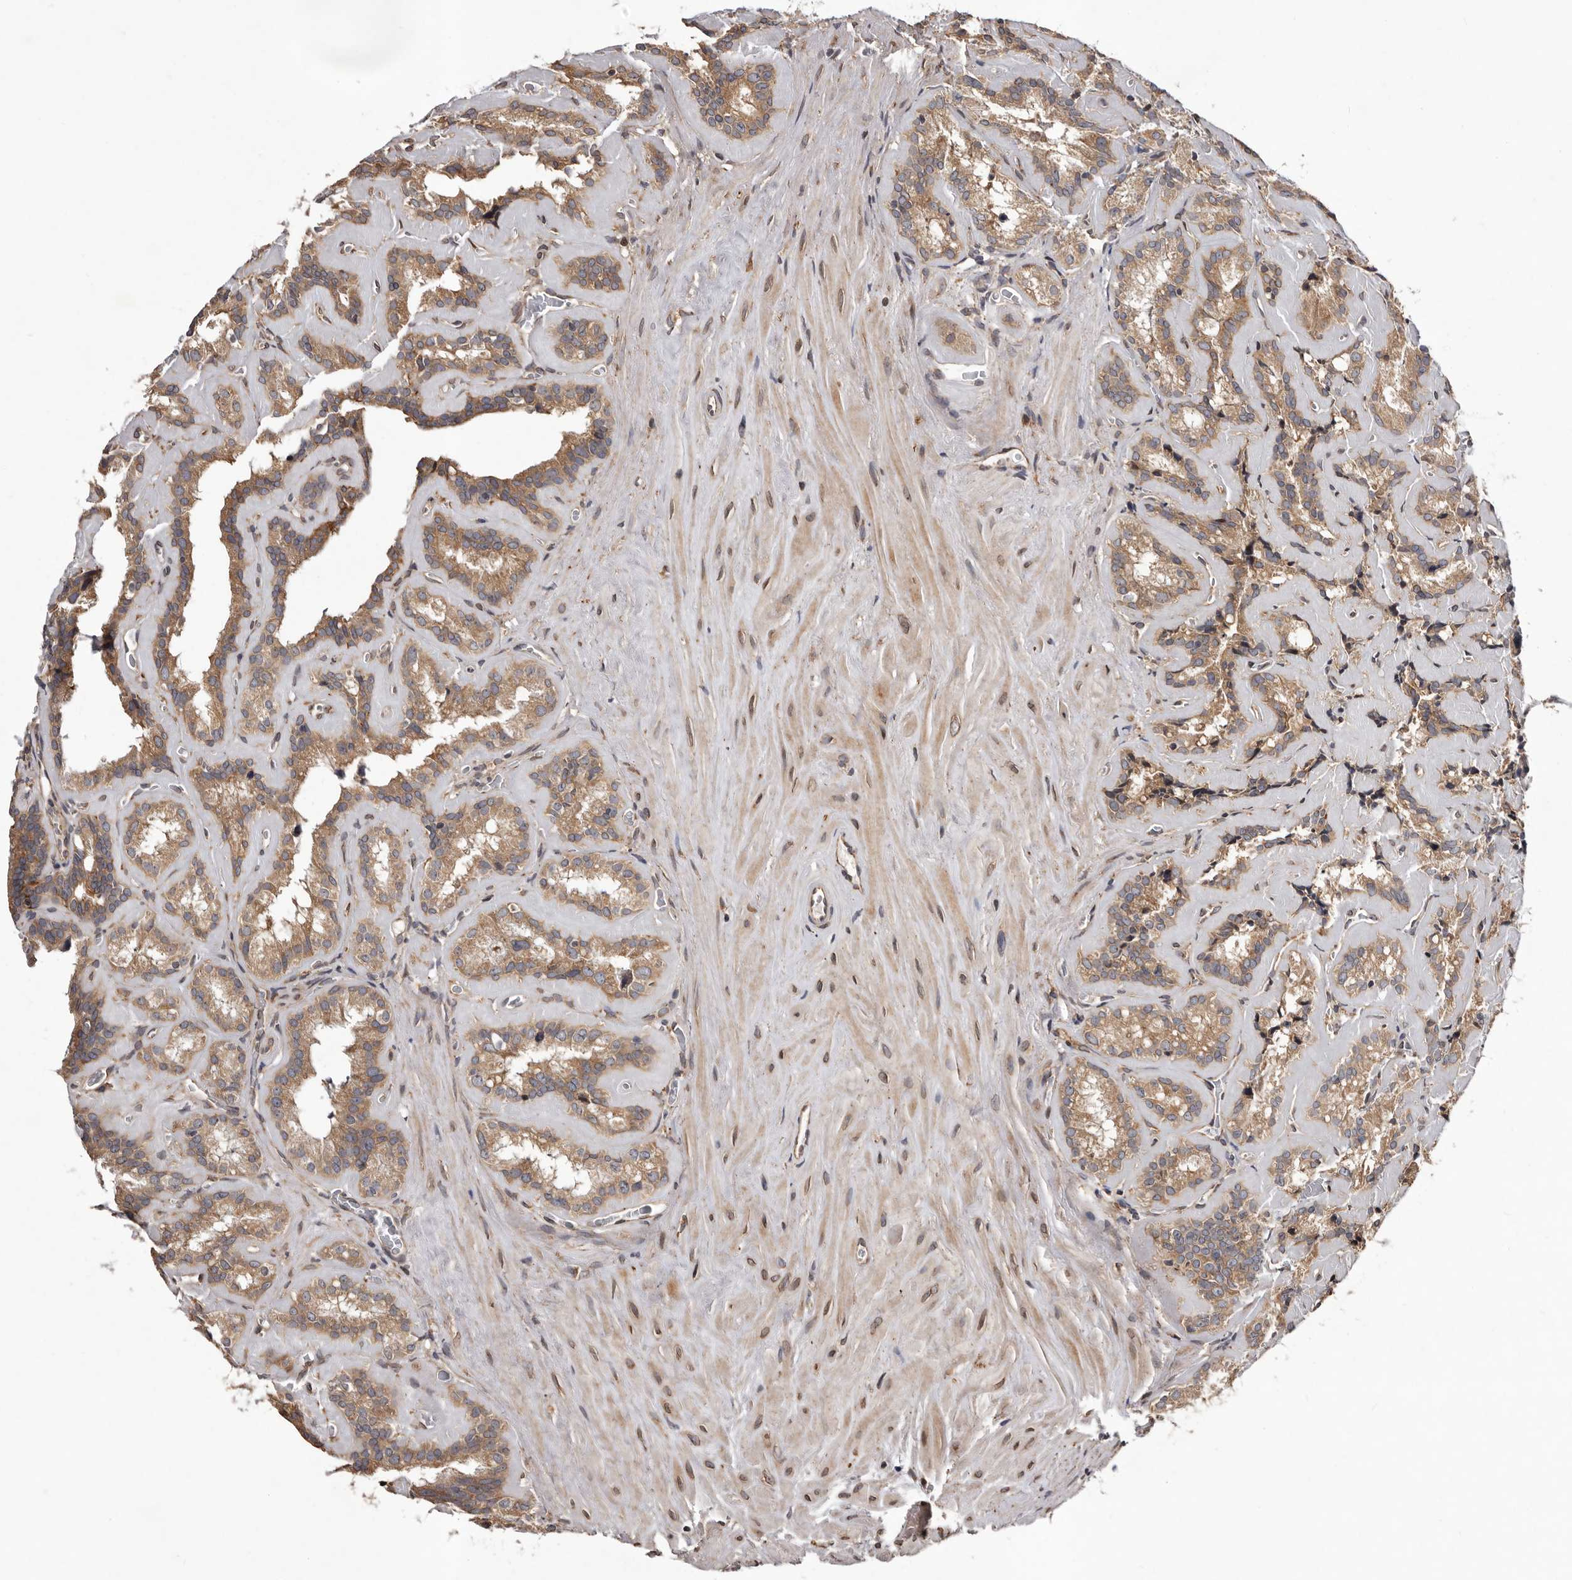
{"staining": {"intensity": "moderate", "quantity": ">75%", "location": "cytoplasmic/membranous"}, "tissue": "seminal vesicle", "cell_type": "Glandular cells", "image_type": "normal", "snomed": [{"axis": "morphology", "description": "Normal tissue, NOS"}, {"axis": "topography", "description": "Prostate"}, {"axis": "topography", "description": "Seminal veicle"}], "caption": "This is an image of immunohistochemistry (IHC) staining of normal seminal vesicle, which shows moderate positivity in the cytoplasmic/membranous of glandular cells.", "gene": "GADD45B", "patient": {"sex": "male", "age": 59}}